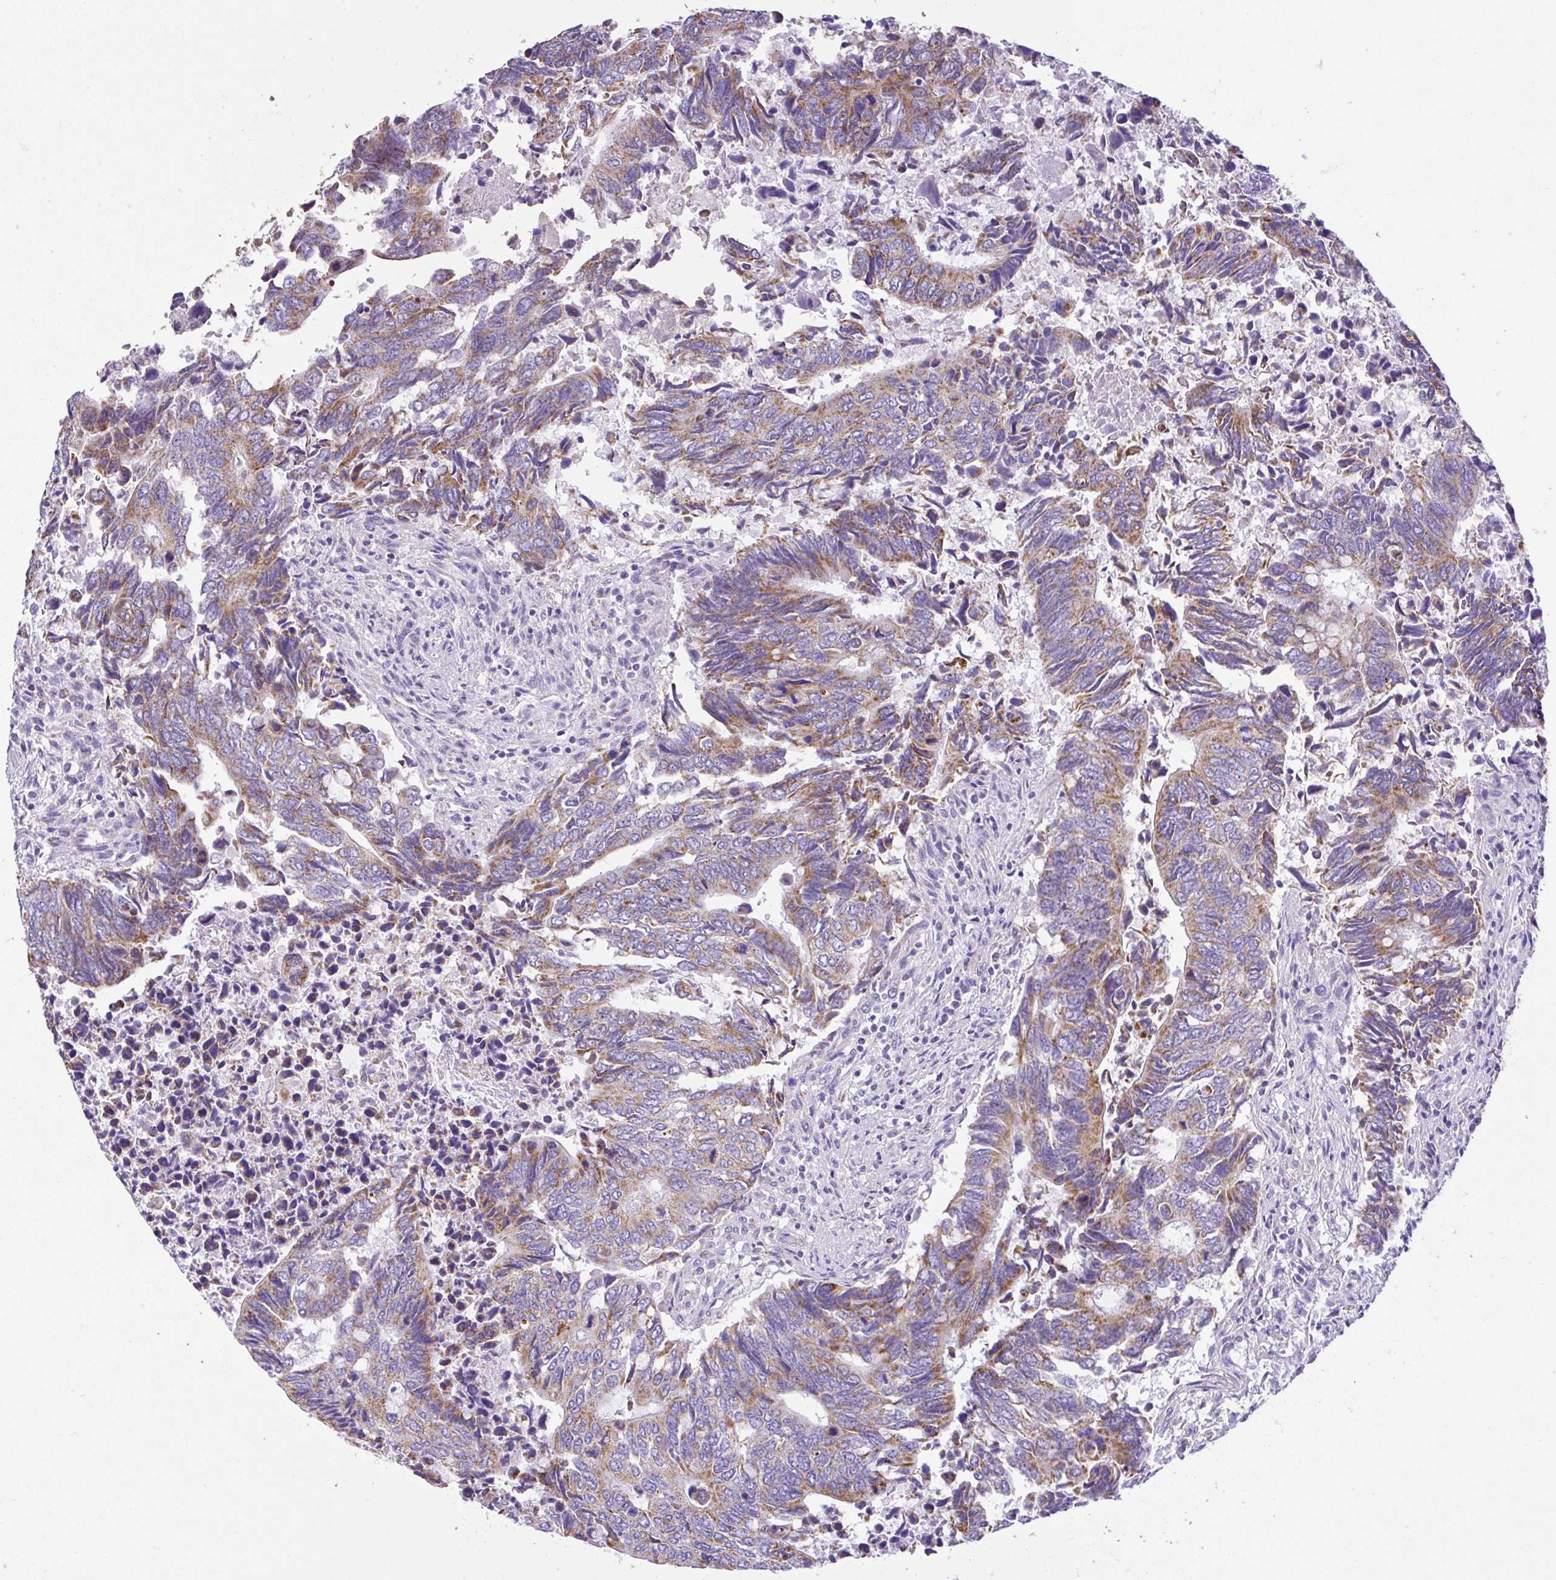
{"staining": {"intensity": "moderate", "quantity": ">75%", "location": "cytoplasmic/membranous"}, "tissue": "colorectal cancer", "cell_type": "Tumor cells", "image_type": "cancer", "snomed": [{"axis": "morphology", "description": "Adenocarcinoma, NOS"}, {"axis": "topography", "description": "Colon"}], "caption": "Tumor cells exhibit moderate cytoplasmic/membranous staining in approximately >75% of cells in adenocarcinoma (colorectal).", "gene": "SLC13A1", "patient": {"sex": "male", "age": 87}}